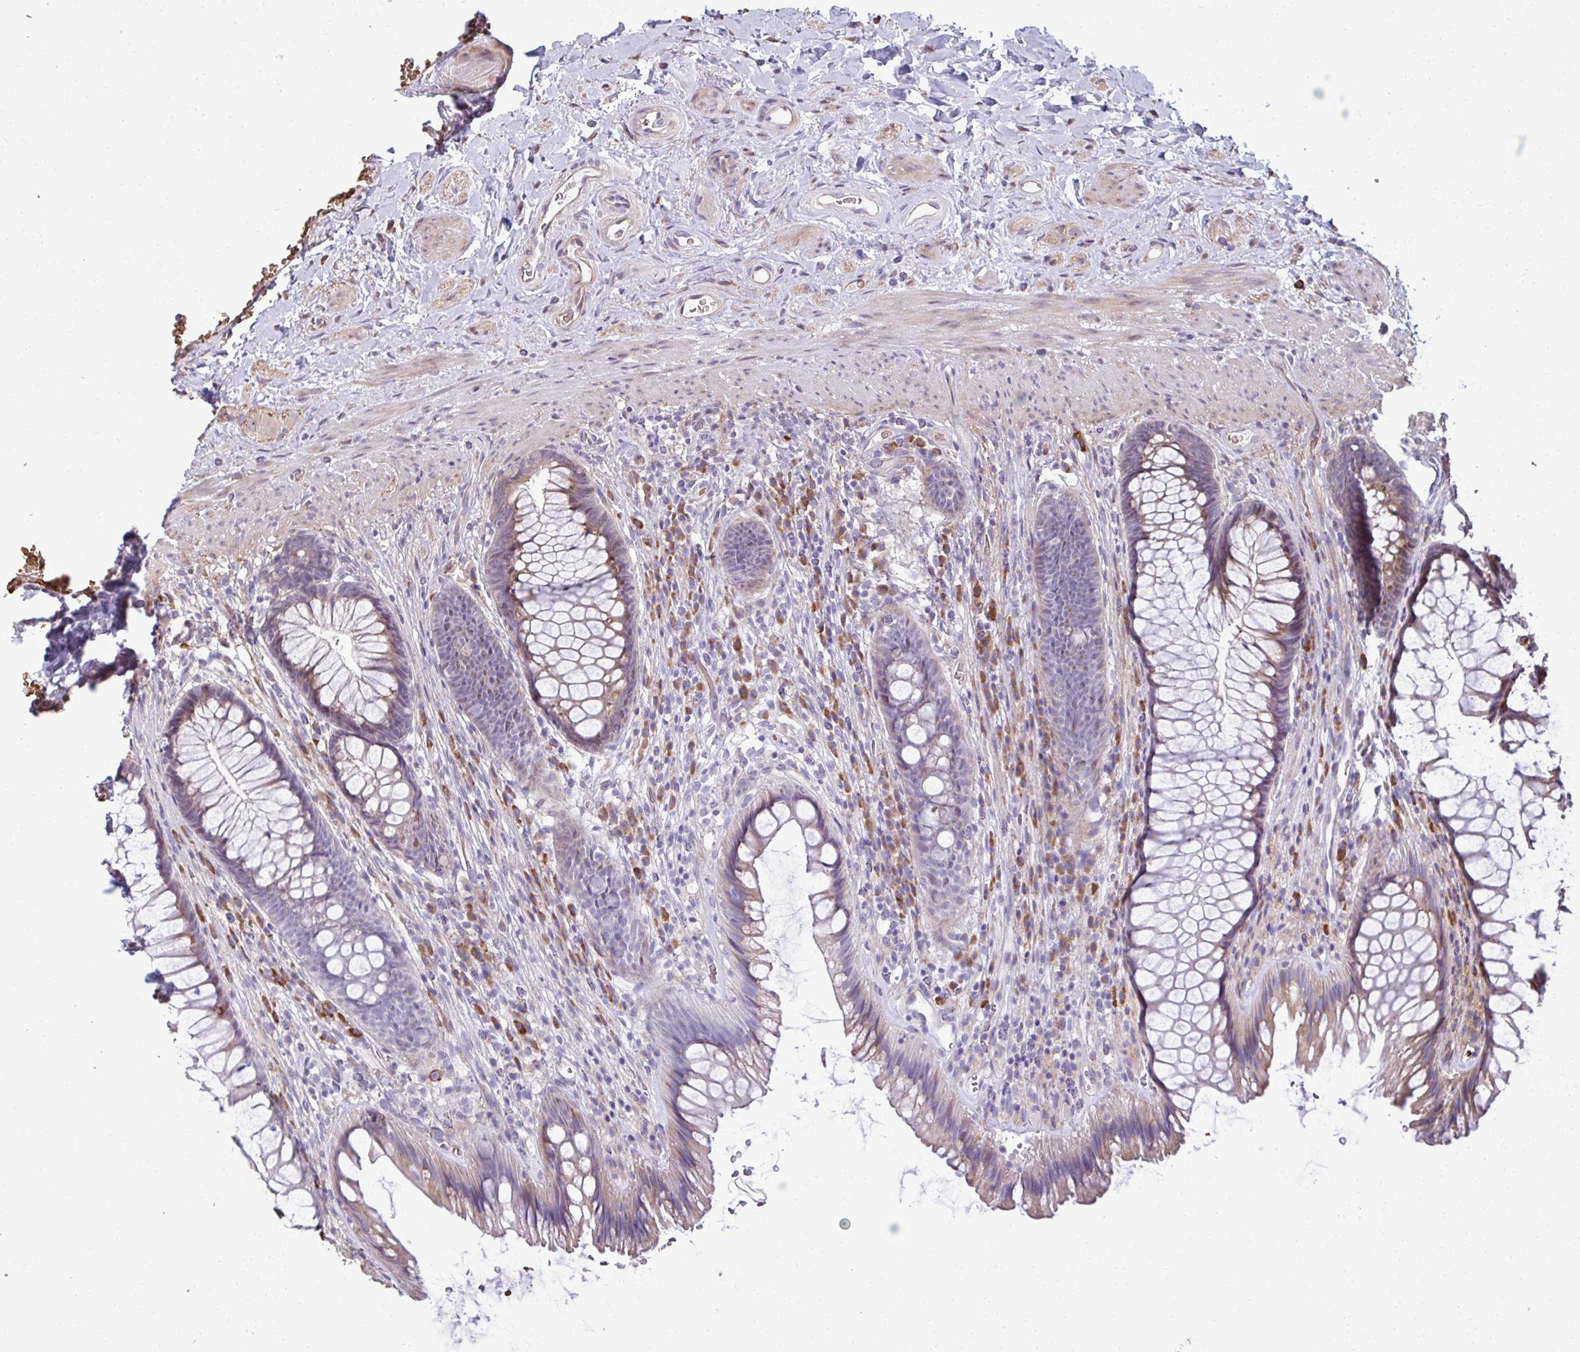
{"staining": {"intensity": "weak", "quantity": "25%-75%", "location": "cytoplasmic/membranous"}, "tissue": "rectum", "cell_type": "Glandular cells", "image_type": "normal", "snomed": [{"axis": "morphology", "description": "Normal tissue, NOS"}, {"axis": "topography", "description": "Rectum"}], "caption": "The micrograph displays immunohistochemical staining of unremarkable rectum. There is weak cytoplasmic/membranous expression is identified in about 25%-75% of glandular cells.", "gene": "FIBCD1", "patient": {"sex": "male", "age": 53}}